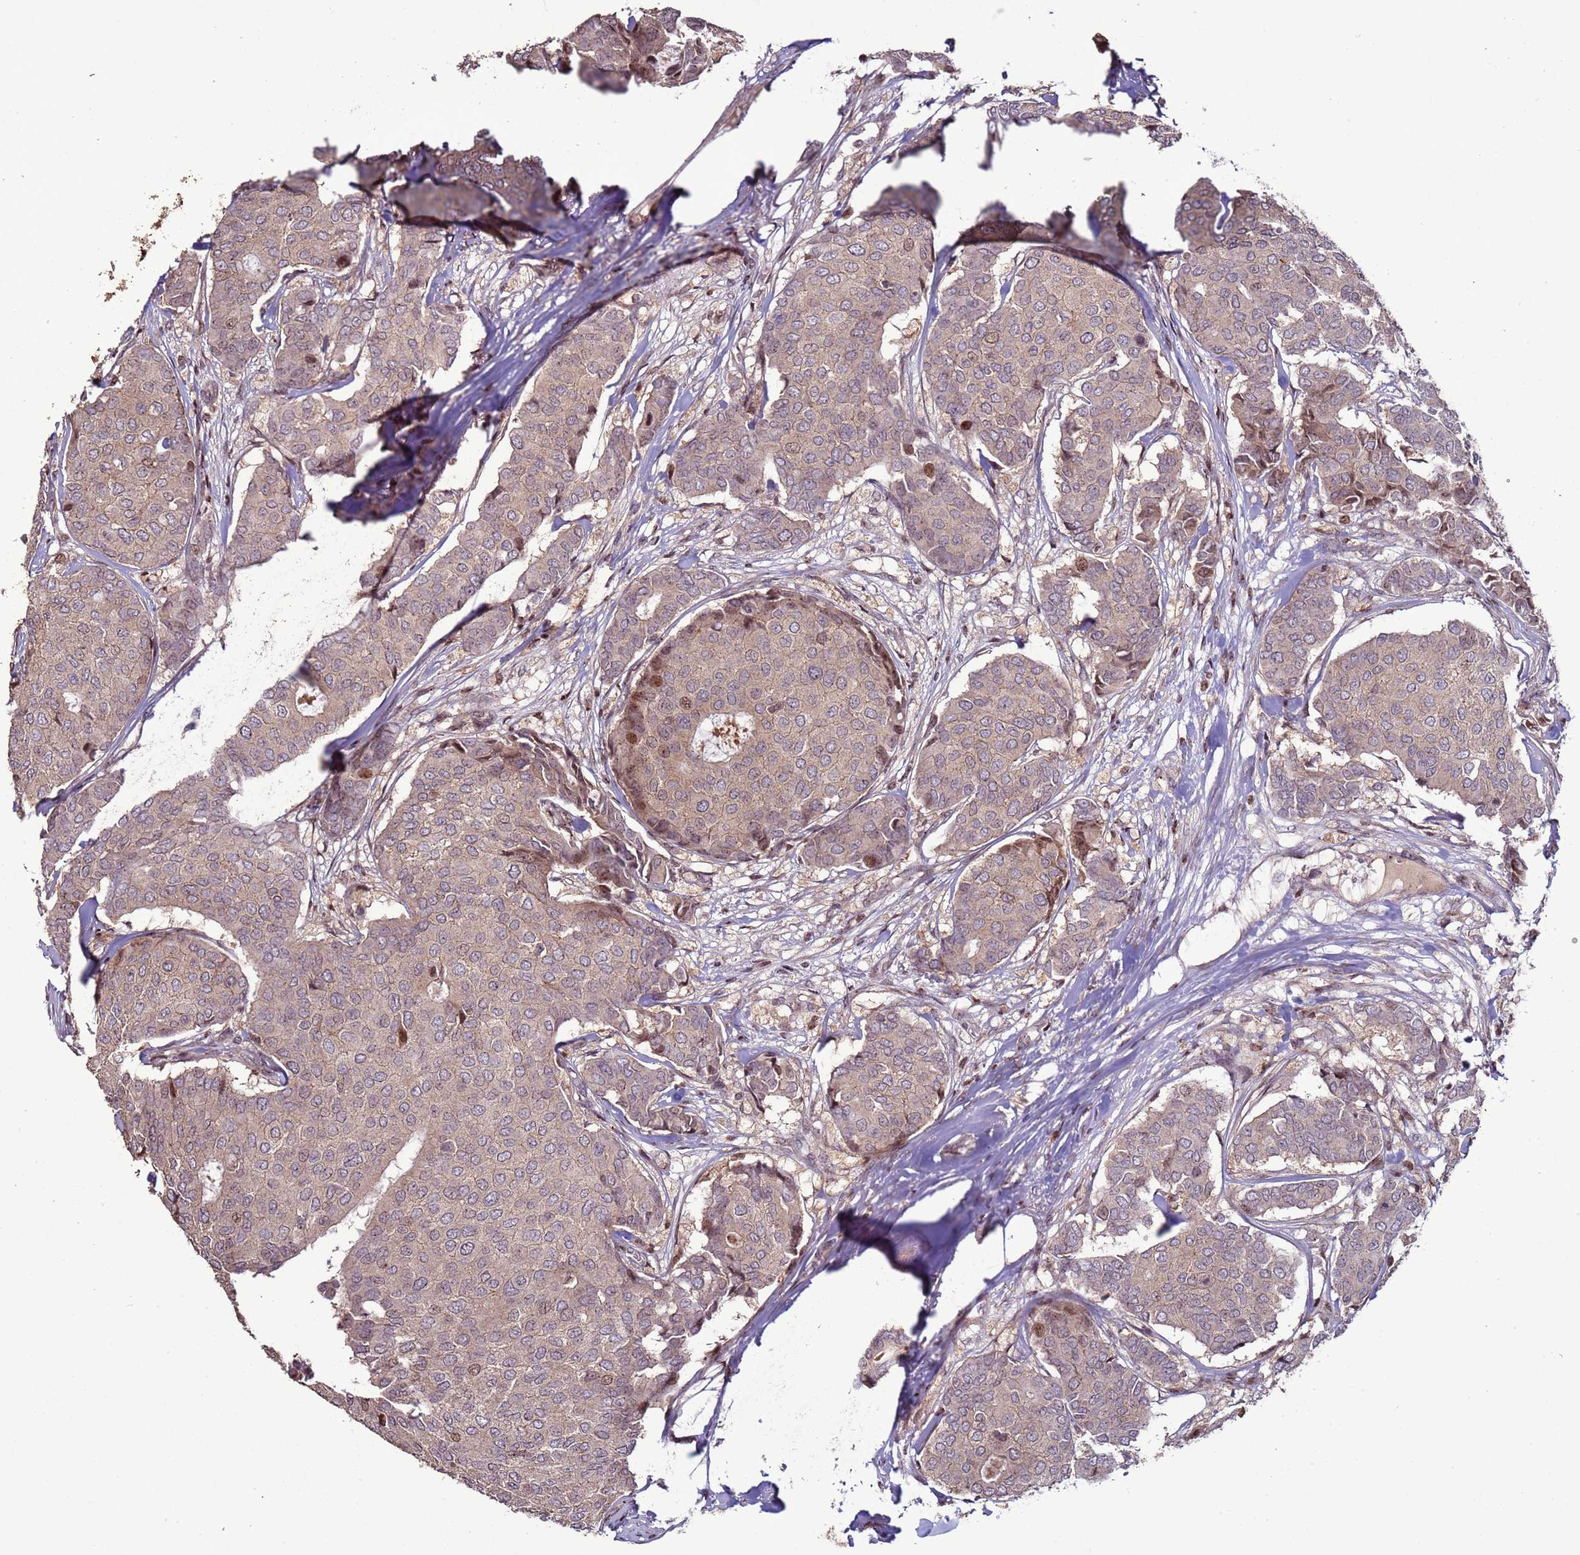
{"staining": {"intensity": "weak", "quantity": "<25%", "location": "cytoplasmic/membranous,nuclear"}, "tissue": "breast cancer", "cell_type": "Tumor cells", "image_type": "cancer", "snomed": [{"axis": "morphology", "description": "Duct carcinoma"}, {"axis": "topography", "description": "Breast"}], "caption": "Image shows no significant protein positivity in tumor cells of breast cancer. The staining is performed using DAB brown chromogen with nuclei counter-stained in using hematoxylin.", "gene": "HGH1", "patient": {"sex": "female", "age": 75}}